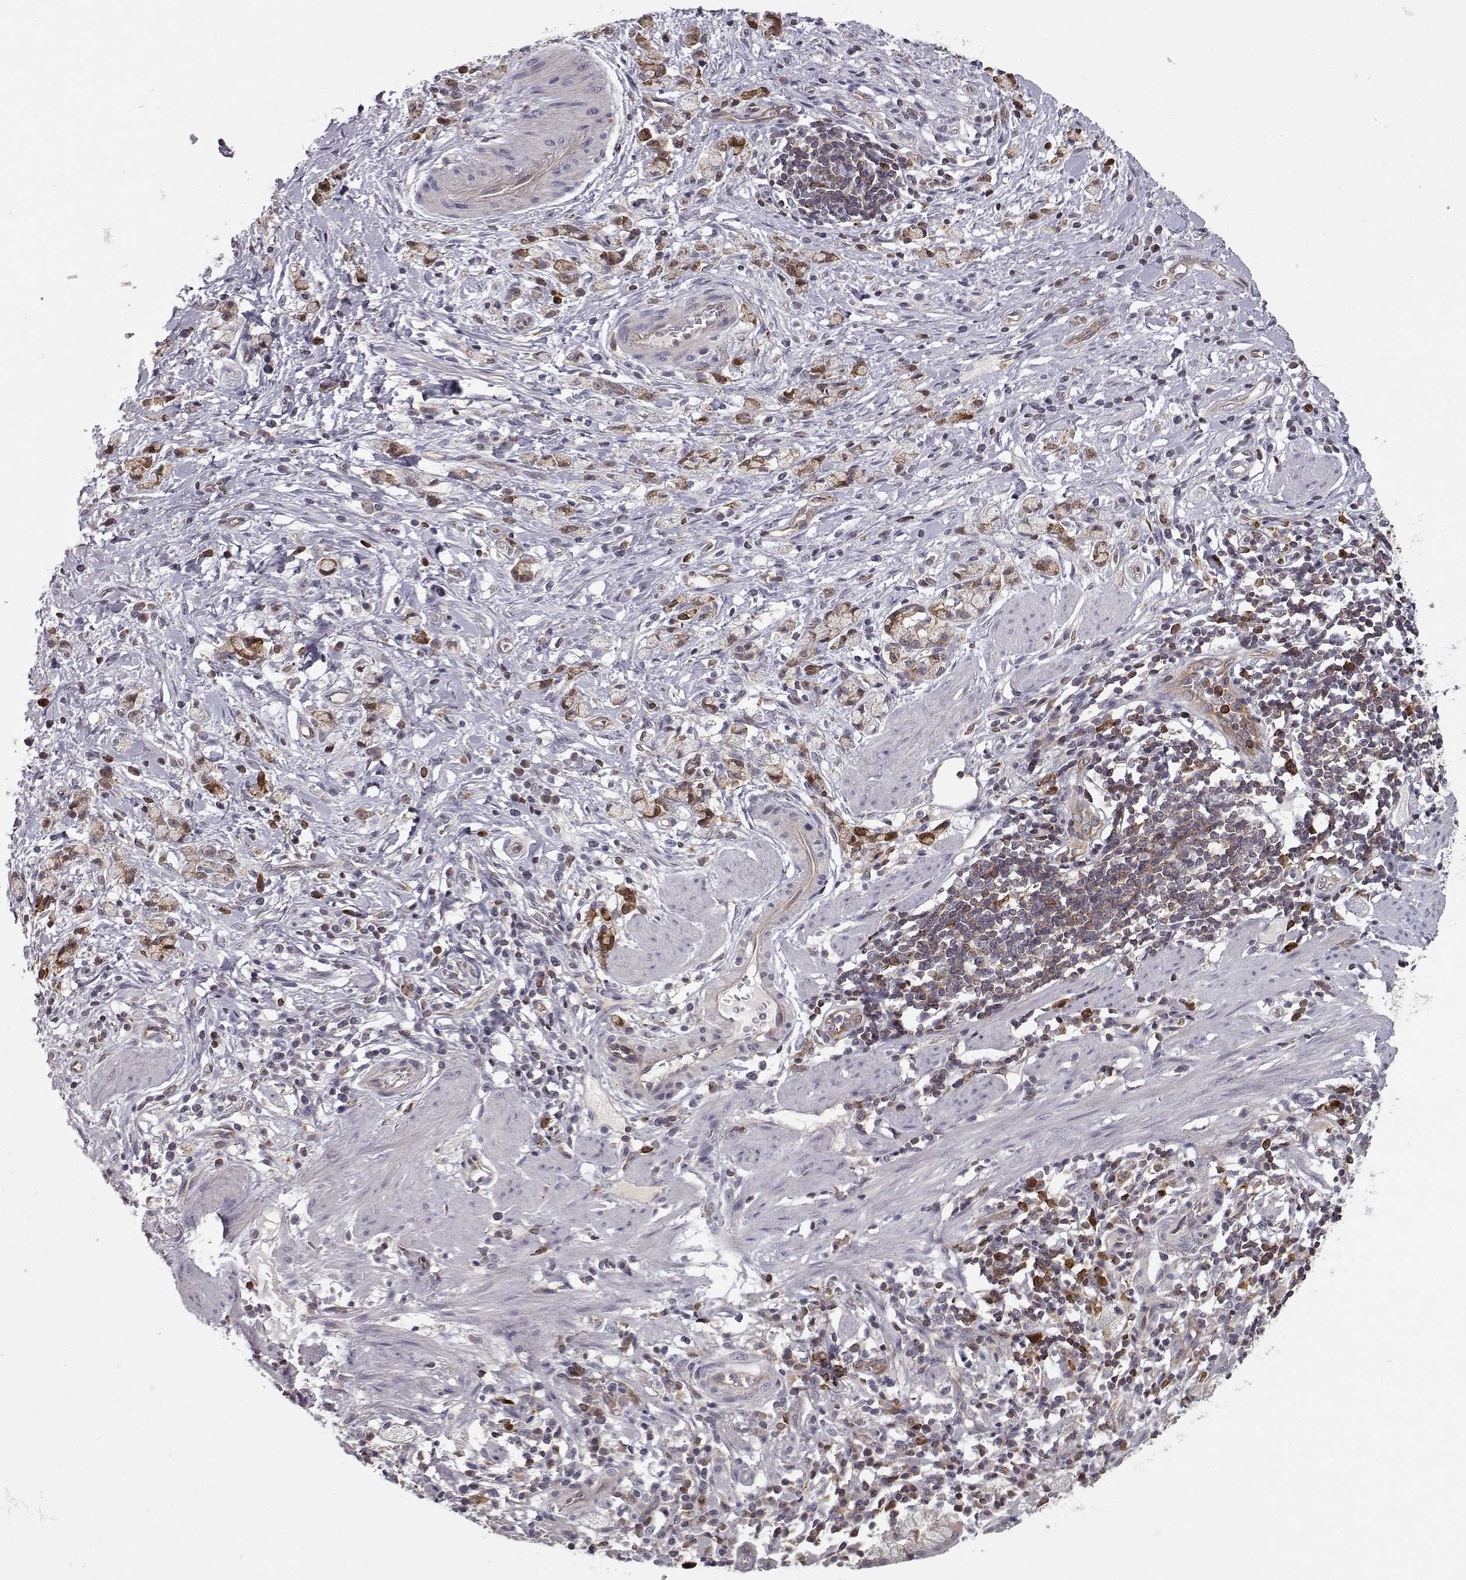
{"staining": {"intensity": "strong", "quantity": ">75%", "location": "cytoplasmic/membranous,nuclear"}, "tissue": "stomach cancer", "cell_type": "Tumor cells", "image_type": "cancer", "snomed": [{"axis": "morphology", "description": "Adenocarcinoma, NOS"}, {"axis": "topography", "description": "Stomach"}], "caption": "Strong cytoplasmic/membranous and nuclear staining is appreciated in about >75% of tumor cells in adenocarcinoma (stomach).", "gene": "RANBP1", "patient": {"sex": "male", "age": 58}}